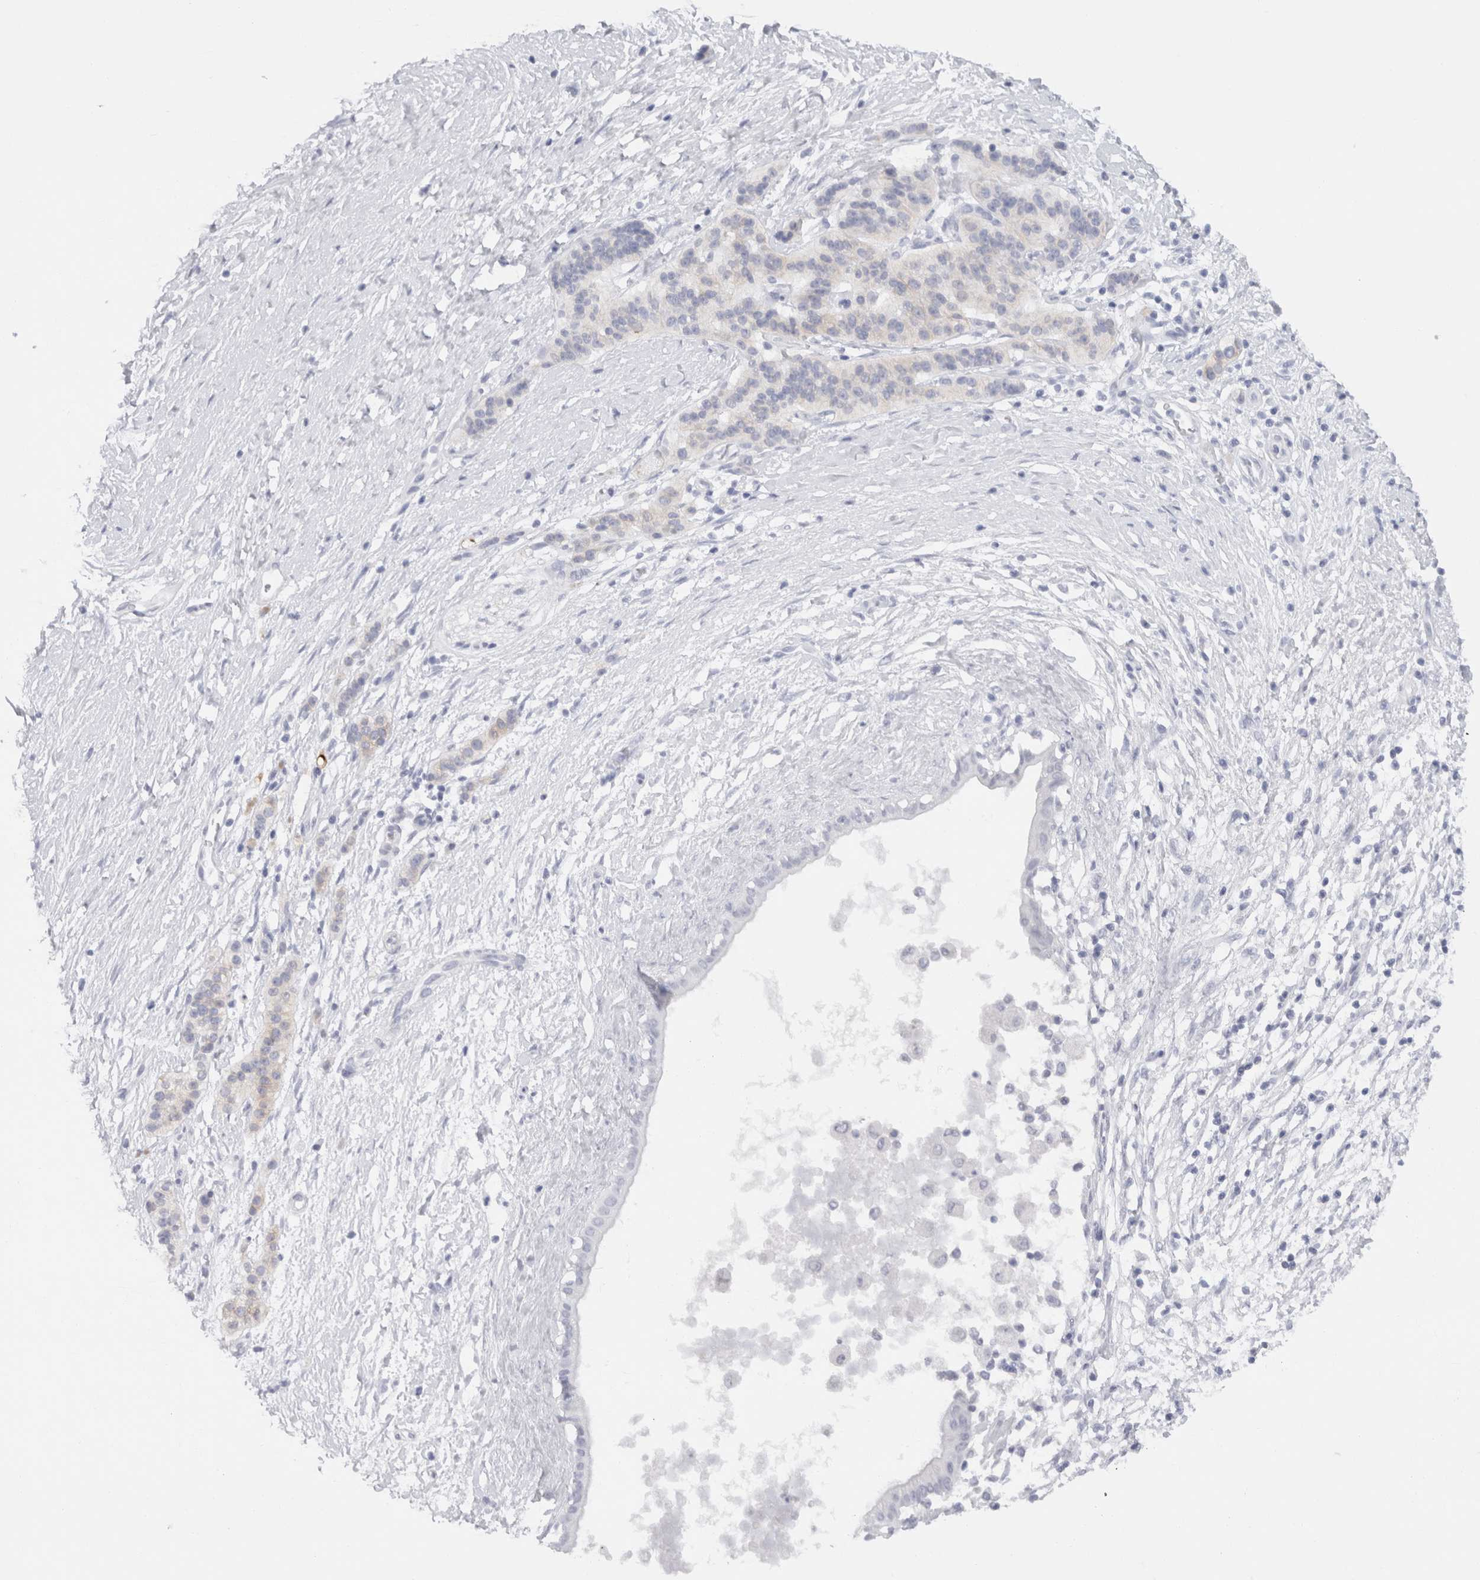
{"staining": {"intensity": "negative", "quantity": "none", "location": "none"}, "tissue": "pancreatic cancer", "cell_type": "Tumor cells", "image_type": "cancer", "snomed": [{"axis": "morphology", "description": "Adenocarcinoma, NOS"}, {"axis": "topography", "description": "Pancreas"}], "caption": "This image is of pancreatic cancer stained with IHC to label a protein in brown with the nuclei are counter-stained blue. There is no positivity in tumor cells.", "gene": "C9orf50", "patient": {"sex": "male", "age": 50}}